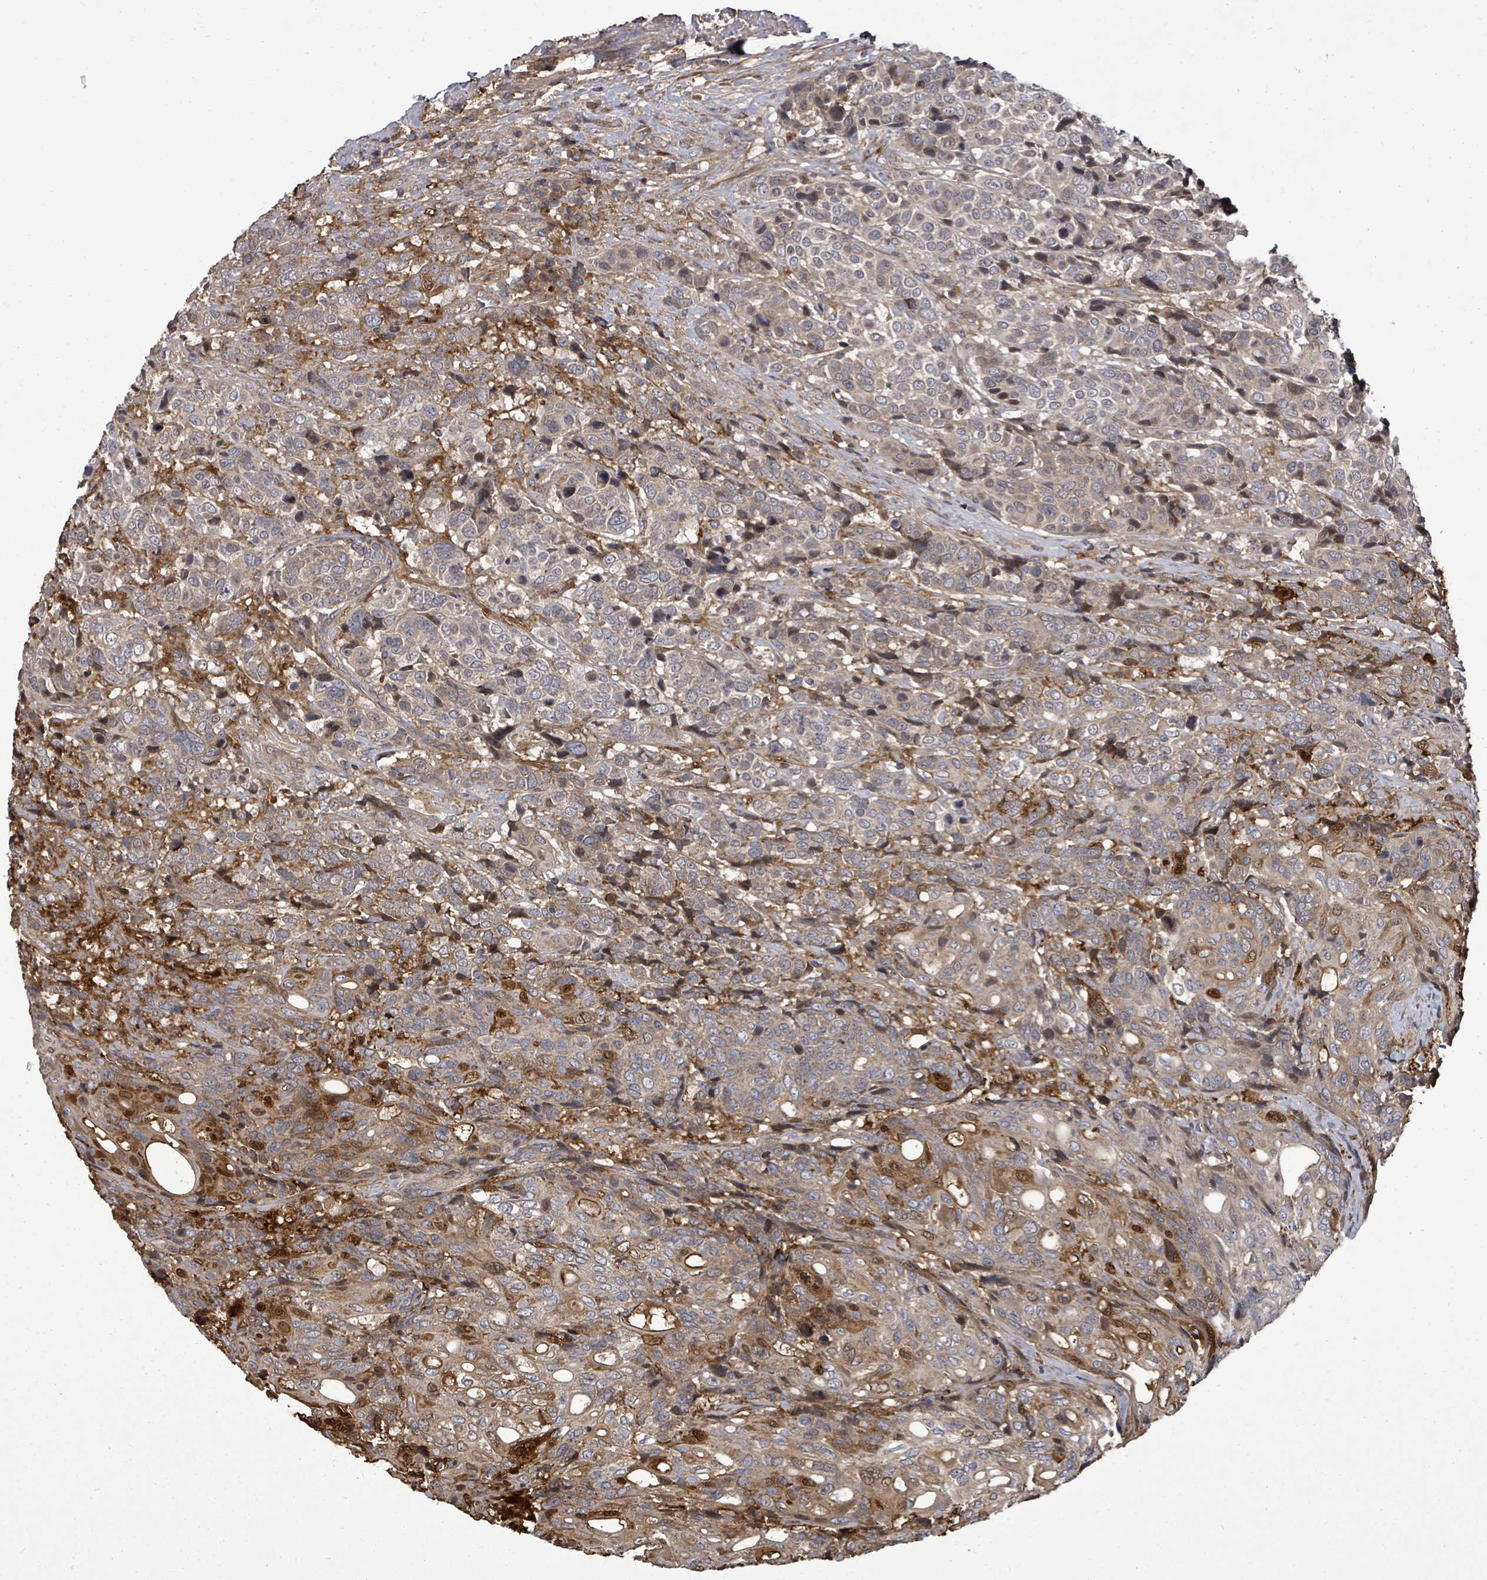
{"staining": {"intensity": "strong", "quantity": "<25%", "location": "cytoplasmic/membranous,nuclear"}, "tissue": "urothelial cancer", "cell_type": "Tumor cells", "image_type": "cancer", "snomed": [{"axis": "morphology", "description": "Urothelial carcinoma, High grade"}, {"axis": "topography", "description": "Urinary bladder"}], "caption": "An immunohistochemistry micrograph of neoplastic tissue is shown. Protein staining in brown highlights strong cytoplasmic/membranous and nuclear positivity in high-grade urothelial carcinoma within tumor cells.", "gene": "KRTAP27-1", "patient": {"sex": "female", "age": 70}}